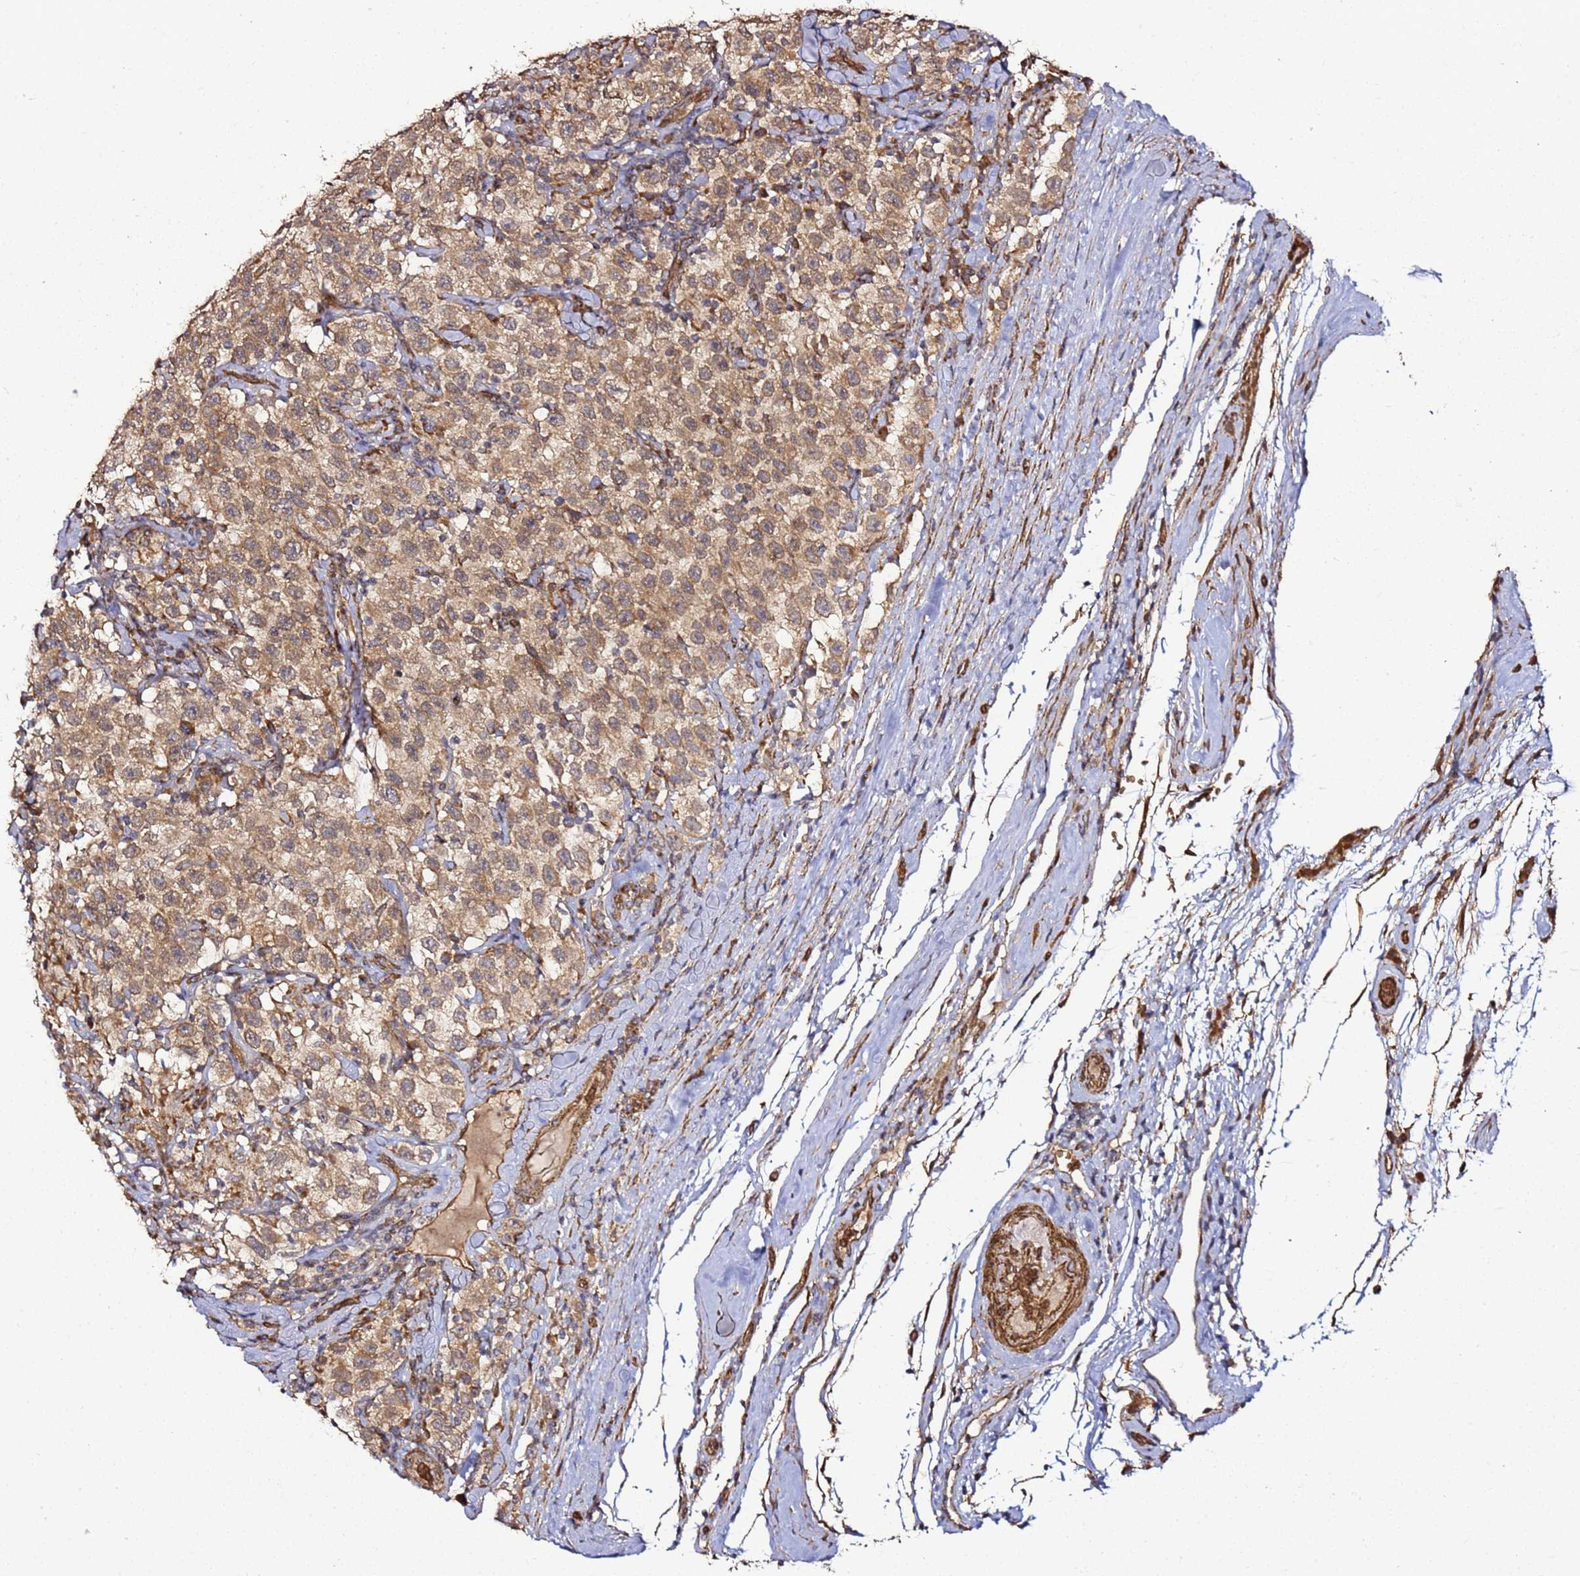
{"staining": {"intensity": "moderate", "quantity": ">75%", "location": "cytoplasmic/membranous"}, "tissue": "testis cancer", "cell_type": "Tumor cells", "image_type": "cancer", "snomed": [{"axis": "morphology", "description": "Seminoma, NOS"}, {"axis": "topography", "description": "Testis"}], "caption": "Seminoma (testis) stained with IHC exhibits moderate cytoplasmic/membranous expression in about >75% of tumor cells.", "gene": "TM2D2", "patient": {"sex": "male", "age": 41}}